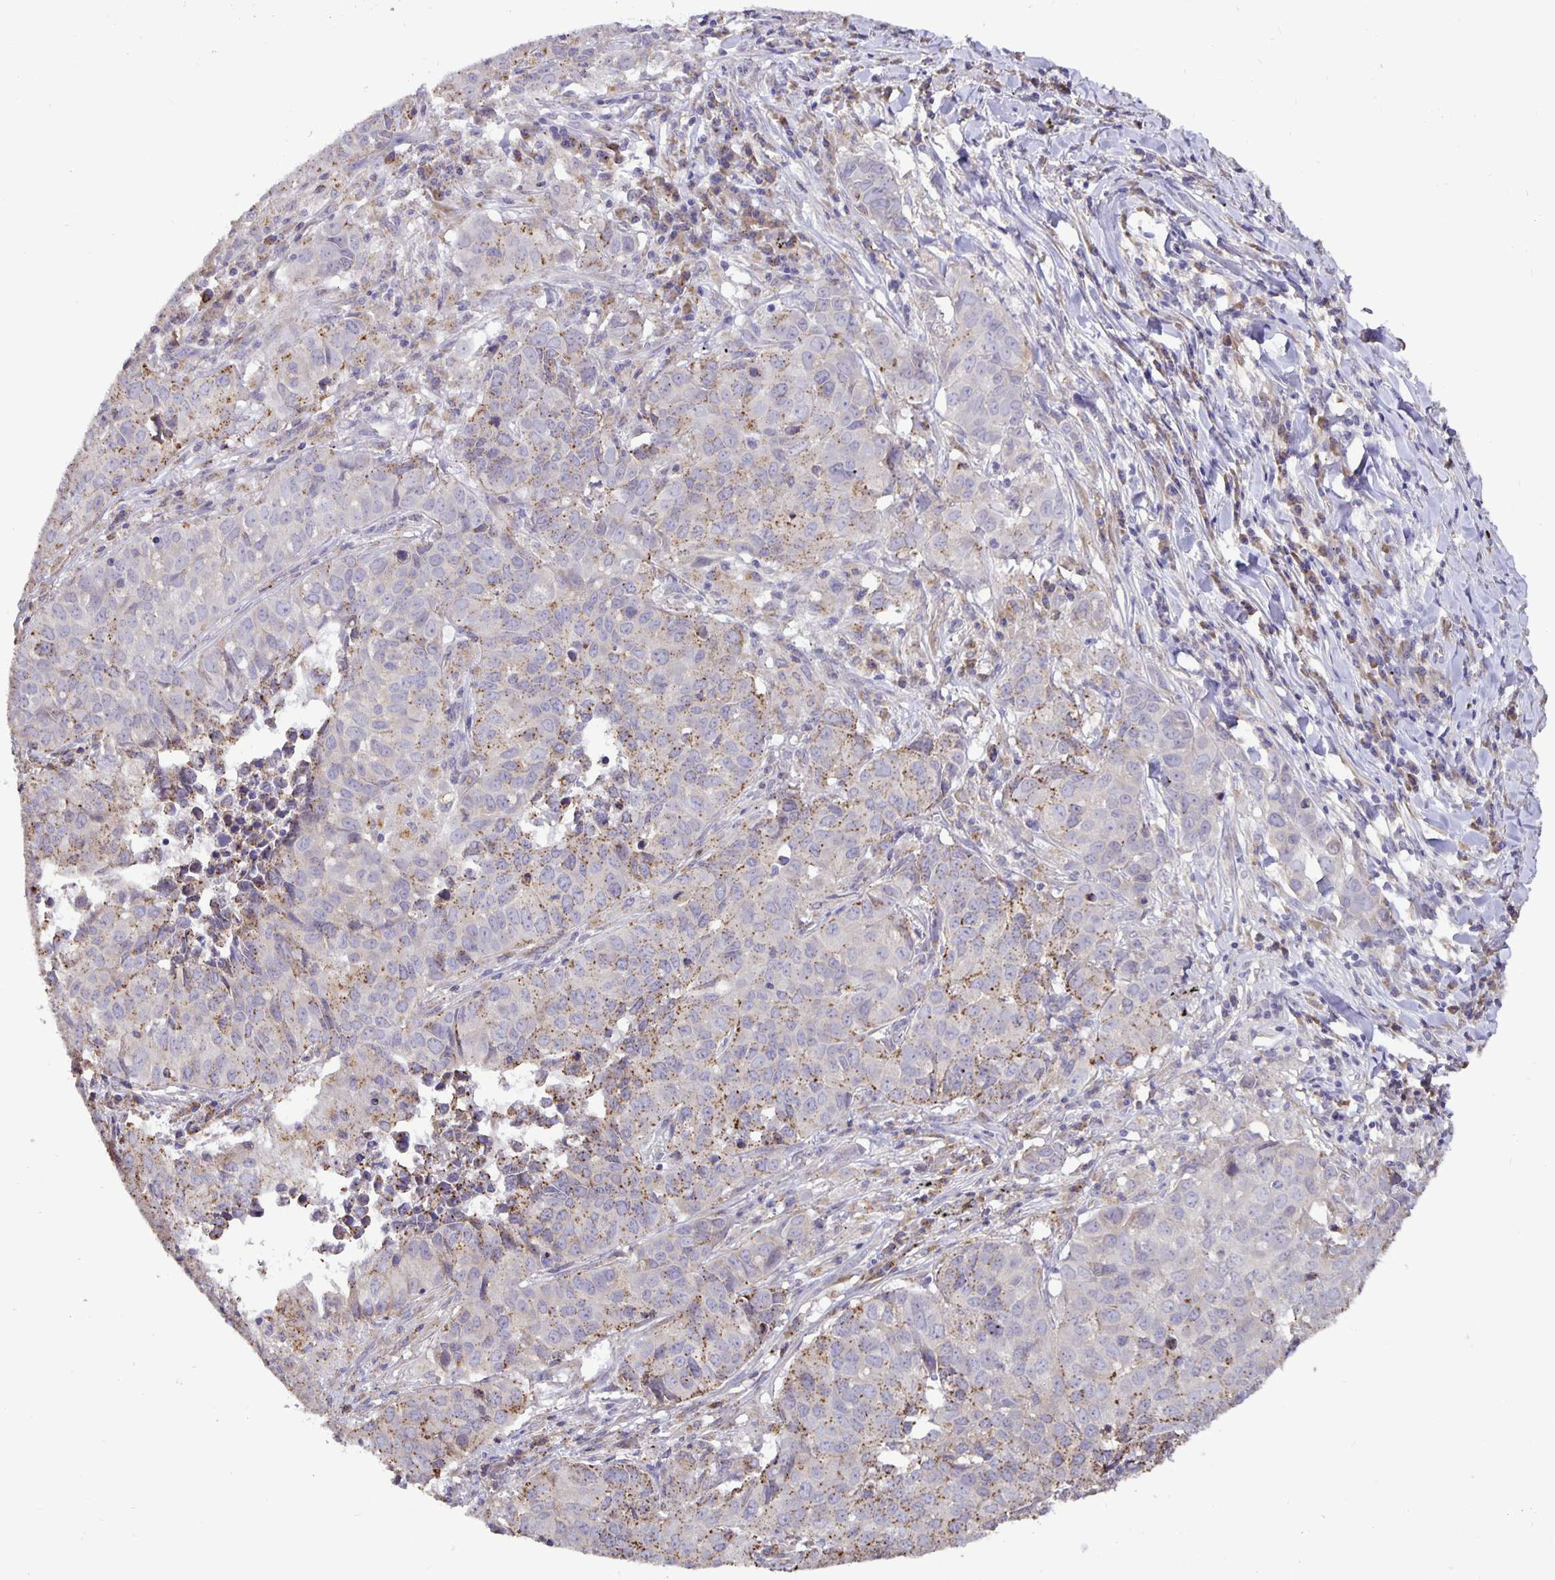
{"staining": {"intensity": "moderate", "quantity": "<25%", "location": "cytoplasmic/membranous"}, "tissue": "lung cancer", "cell_type": "Tumor cells", "image_type": "cancer", "snomed": [{"axis": "morphology", "description": "Adenocarcinoma, NOS"}, {"axis": "topography", "description": "Lung"}], "caption": "Lung cancer was stained to show a protein in brown. There is low levels of moderate cytoplasmic/membranous positivity in about <25% of tumor cells.", "gene": "TMEM71", "patient": {"sex": "female", "age": 50}}